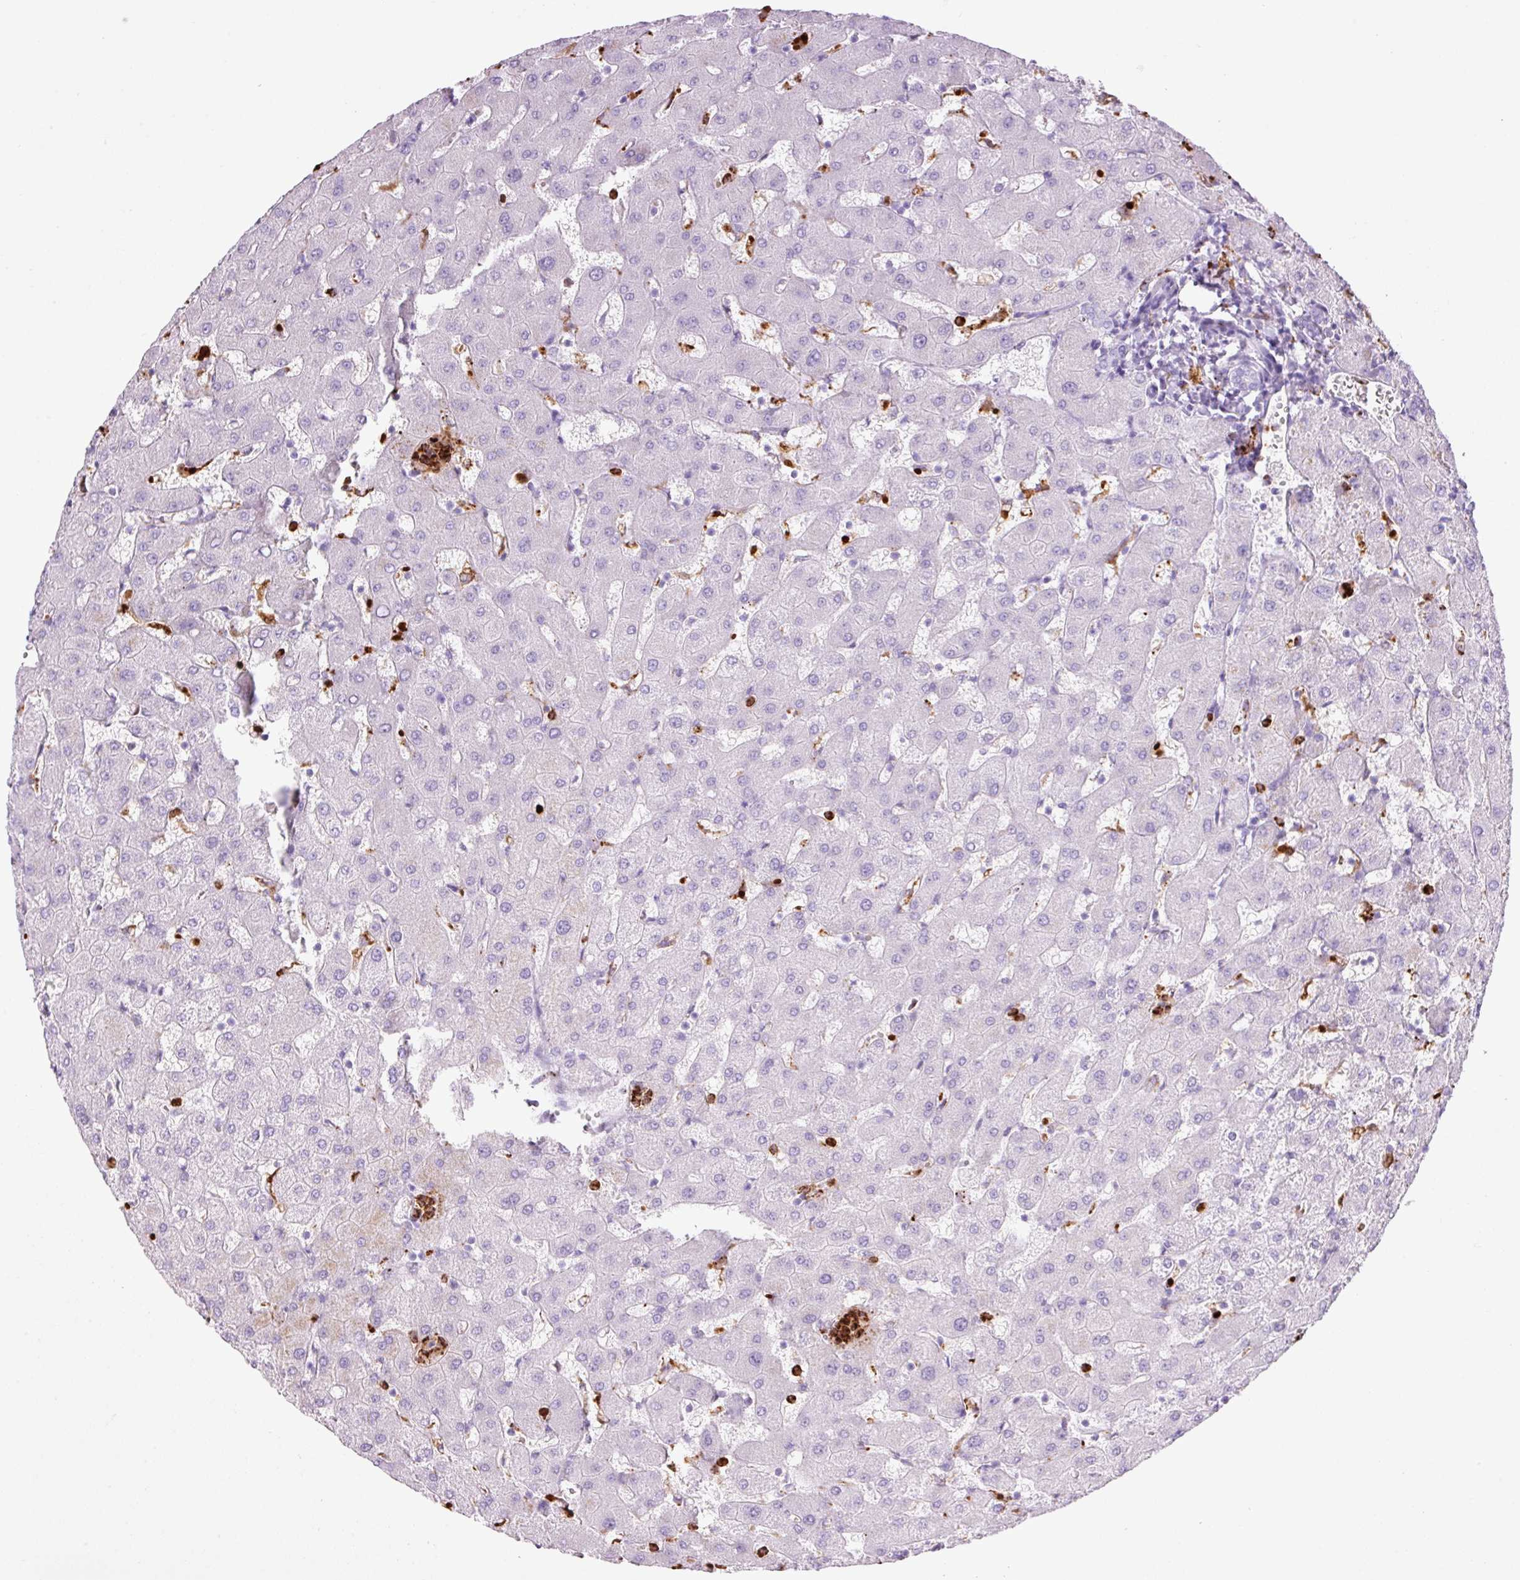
{"staining": {"intensity": "negative", "quantity": "none", "location": "none"}, "tissue": "liver", "cell_type": "Cholangiocytes", "image_type": "normal", "snomed": [{"axis": "morphology", "description": "Normal tissue, NOS"}, {"axis": "topography", "description": "Liver"}], "caption": "Liver stained for a protein using IHC reveals no staining cholangiocytes.", "gene": "LYZ", "patient": {"sex": "female", "age": 63}}